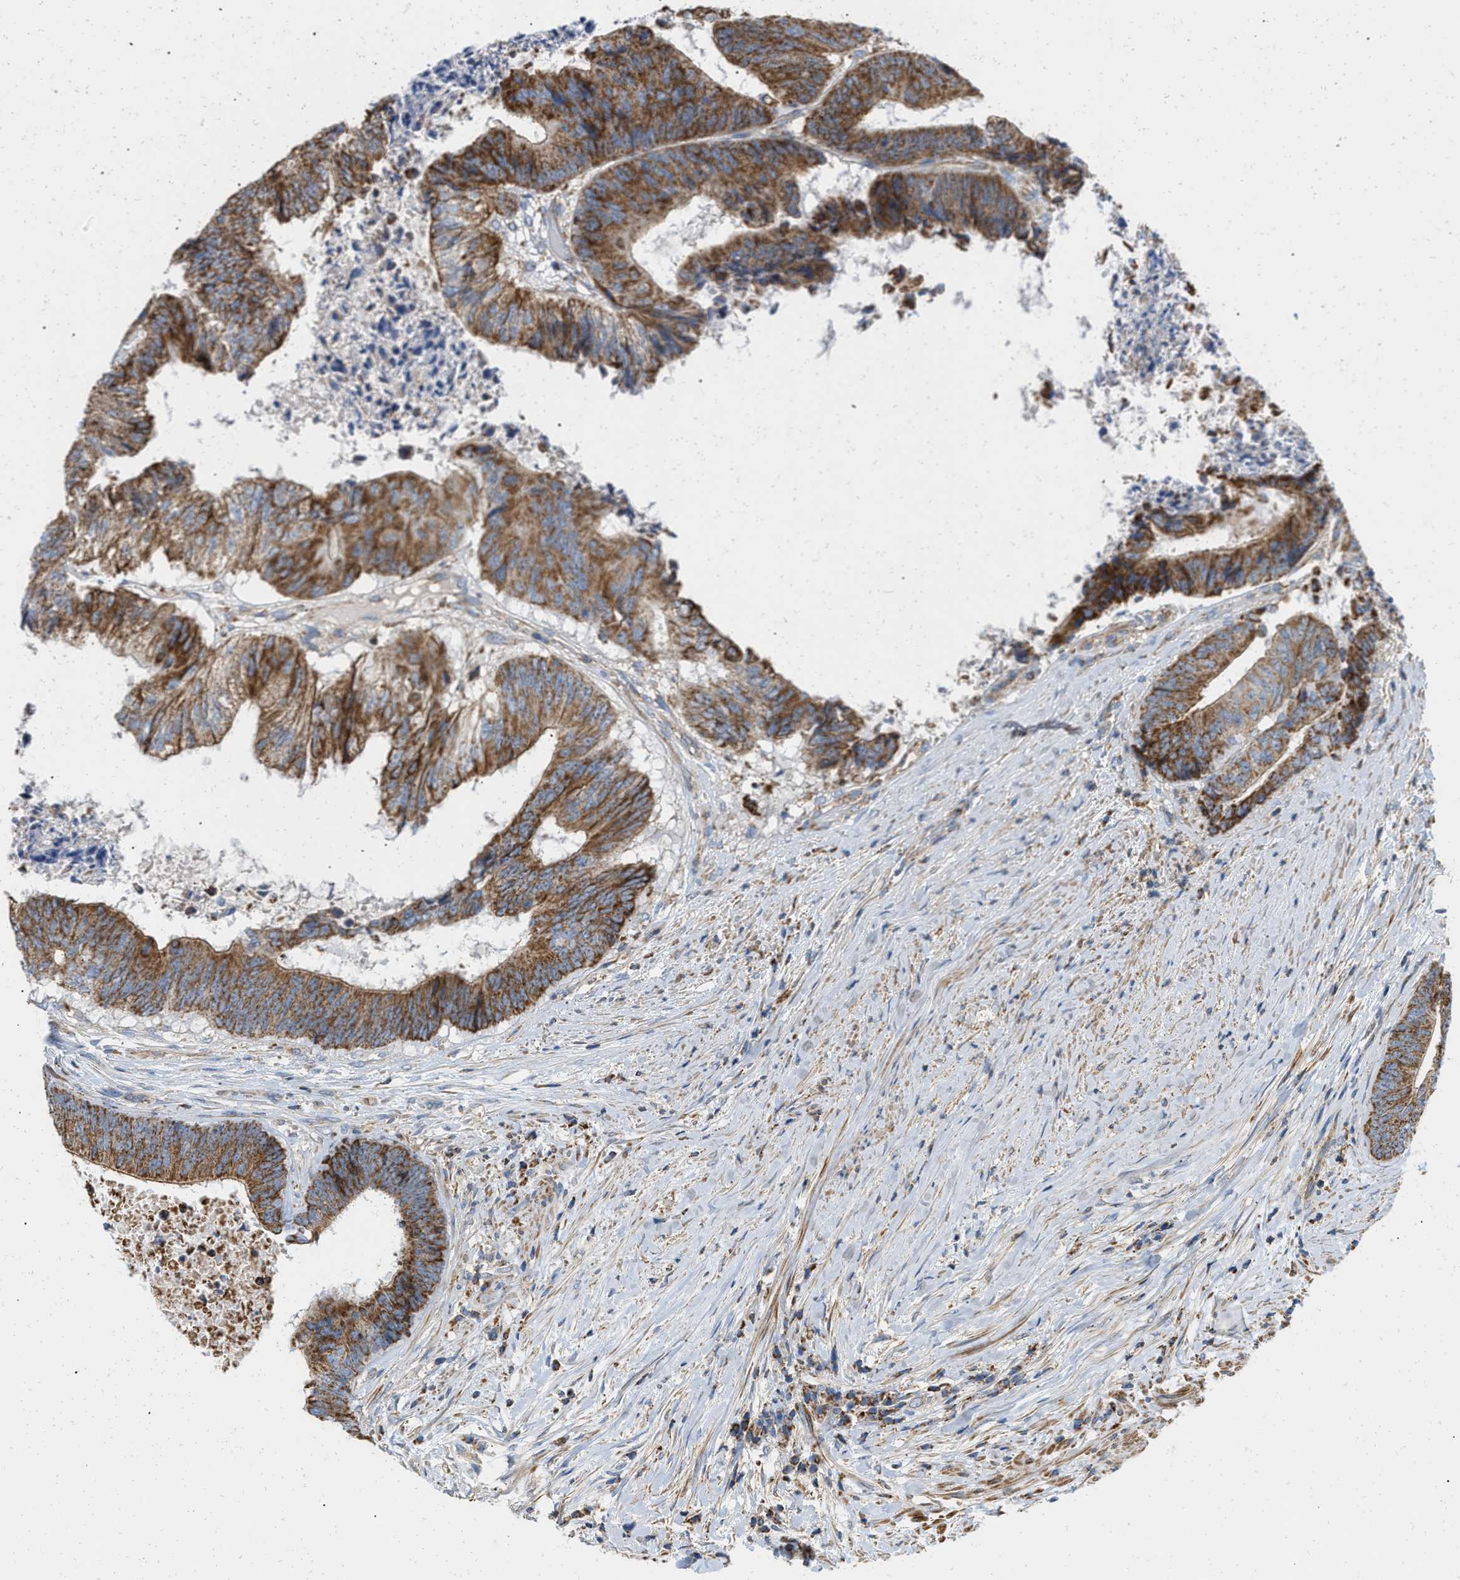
{"staining": {"intensity": "strong", "quantity": ">75%", "location": "cytoplasmic/membranous"}, "tissue": "colorectal cancer", "cell_type": "Tumor cells", "image_type": "cancer", "snomed": [{"axis": "morphology", "description": "Adenocarcinoma, NOS"}, {"axis": "topography", "description": "Rectum"}], "caption": "This micrograph reveals immunohistochemistry (IHC) staining of colorectal adenocarcinoma, with high strong cytoplasmic/membranous expression in approximately >75% of tumor cells.", "gene": "GRB10", "patient": {"sex": "male", "age": 72}}